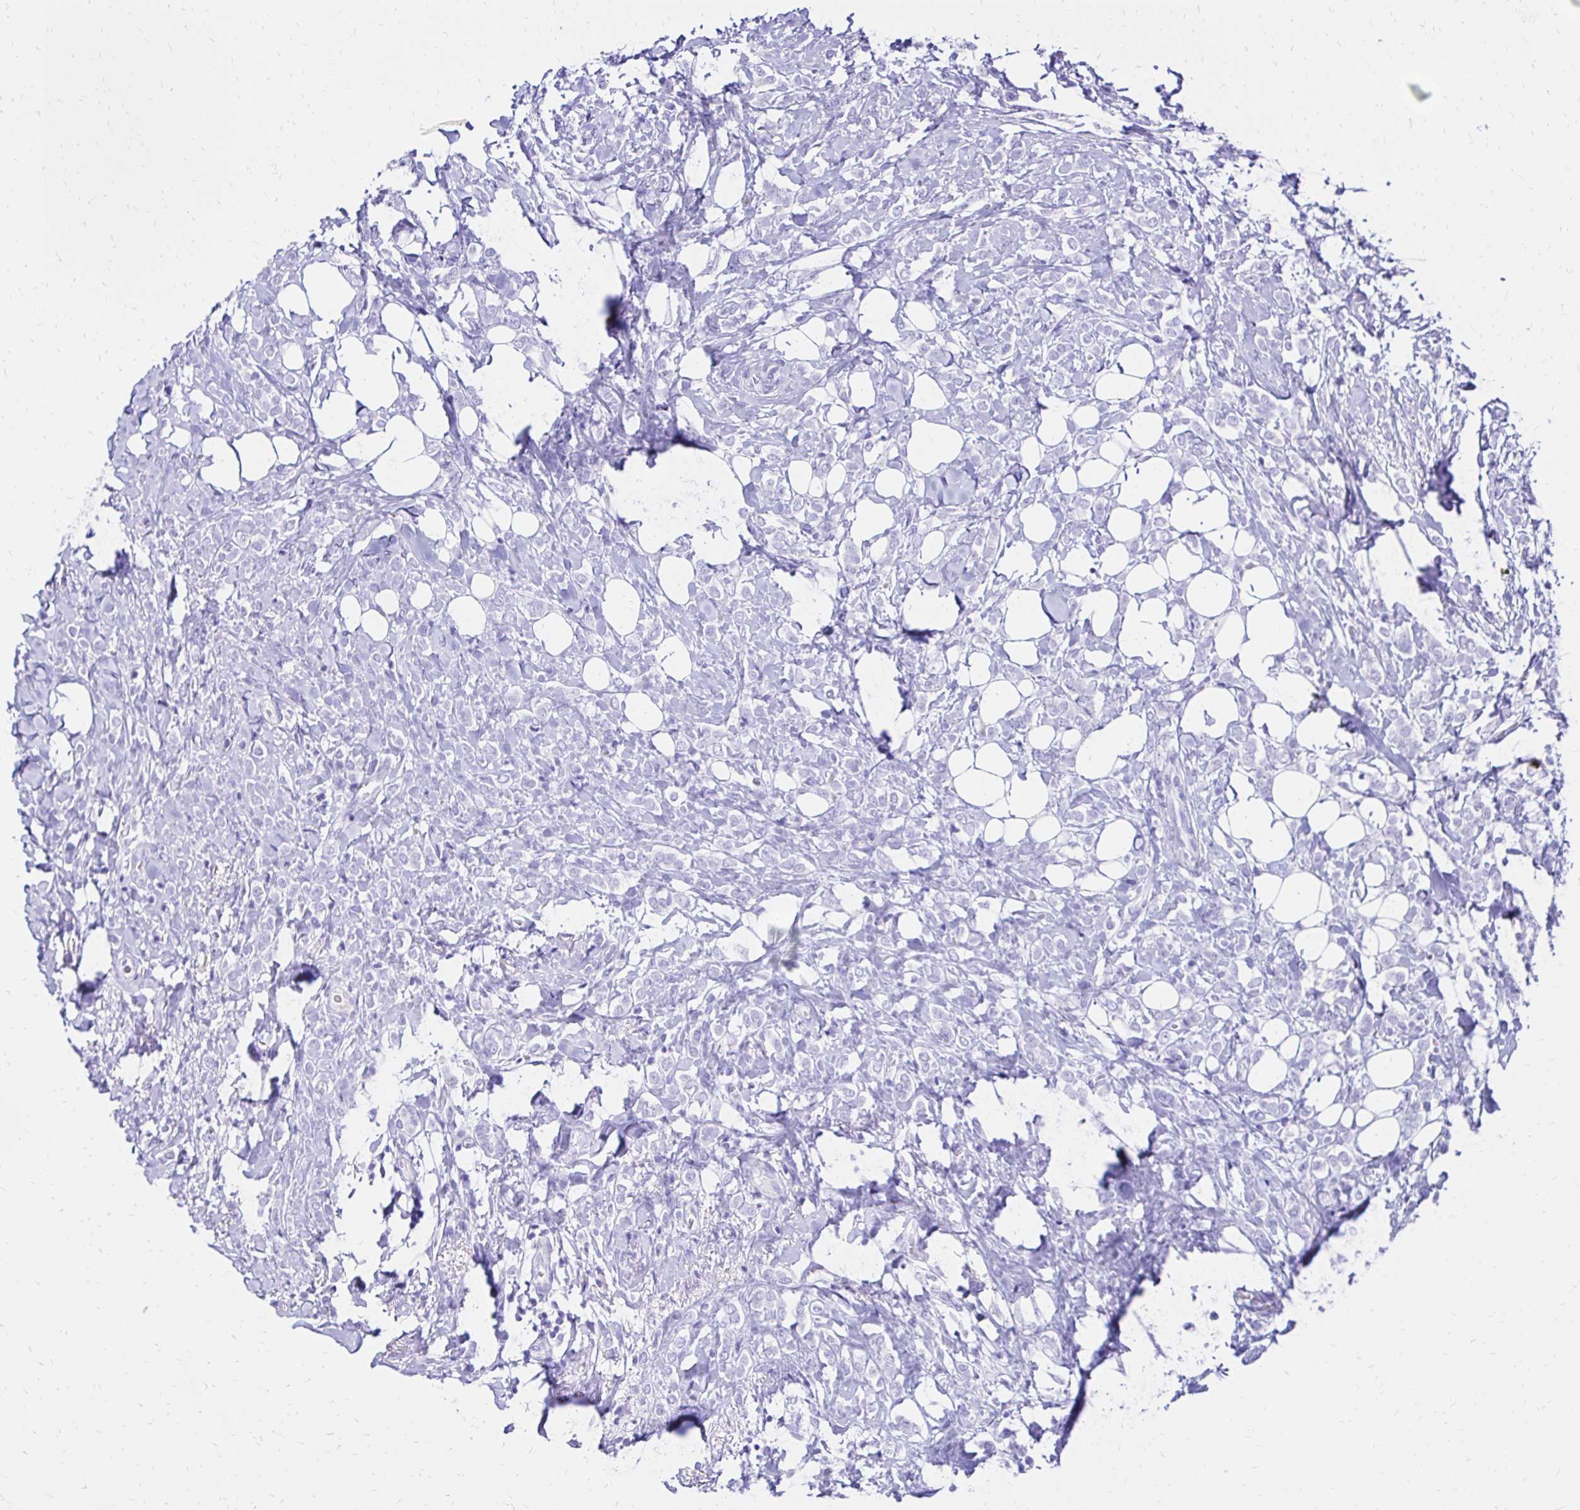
{"staining": {"intensity": "negative", "quantity": "none", "location": "none"}, "tissue": "breast cancer", "cell_type": "Tumor cells", "image_type": "cancer", "snomed": [{"axis": "morphology", "description": "Lobular carcinoma"}, {"axis": "topography", "description": "Breast"}], "caption": "Protein analysis of breast cancer displays no significant positivity in tumor cells.", "gene": "S100G", "patient": {"sex": "female", "age": 49}}